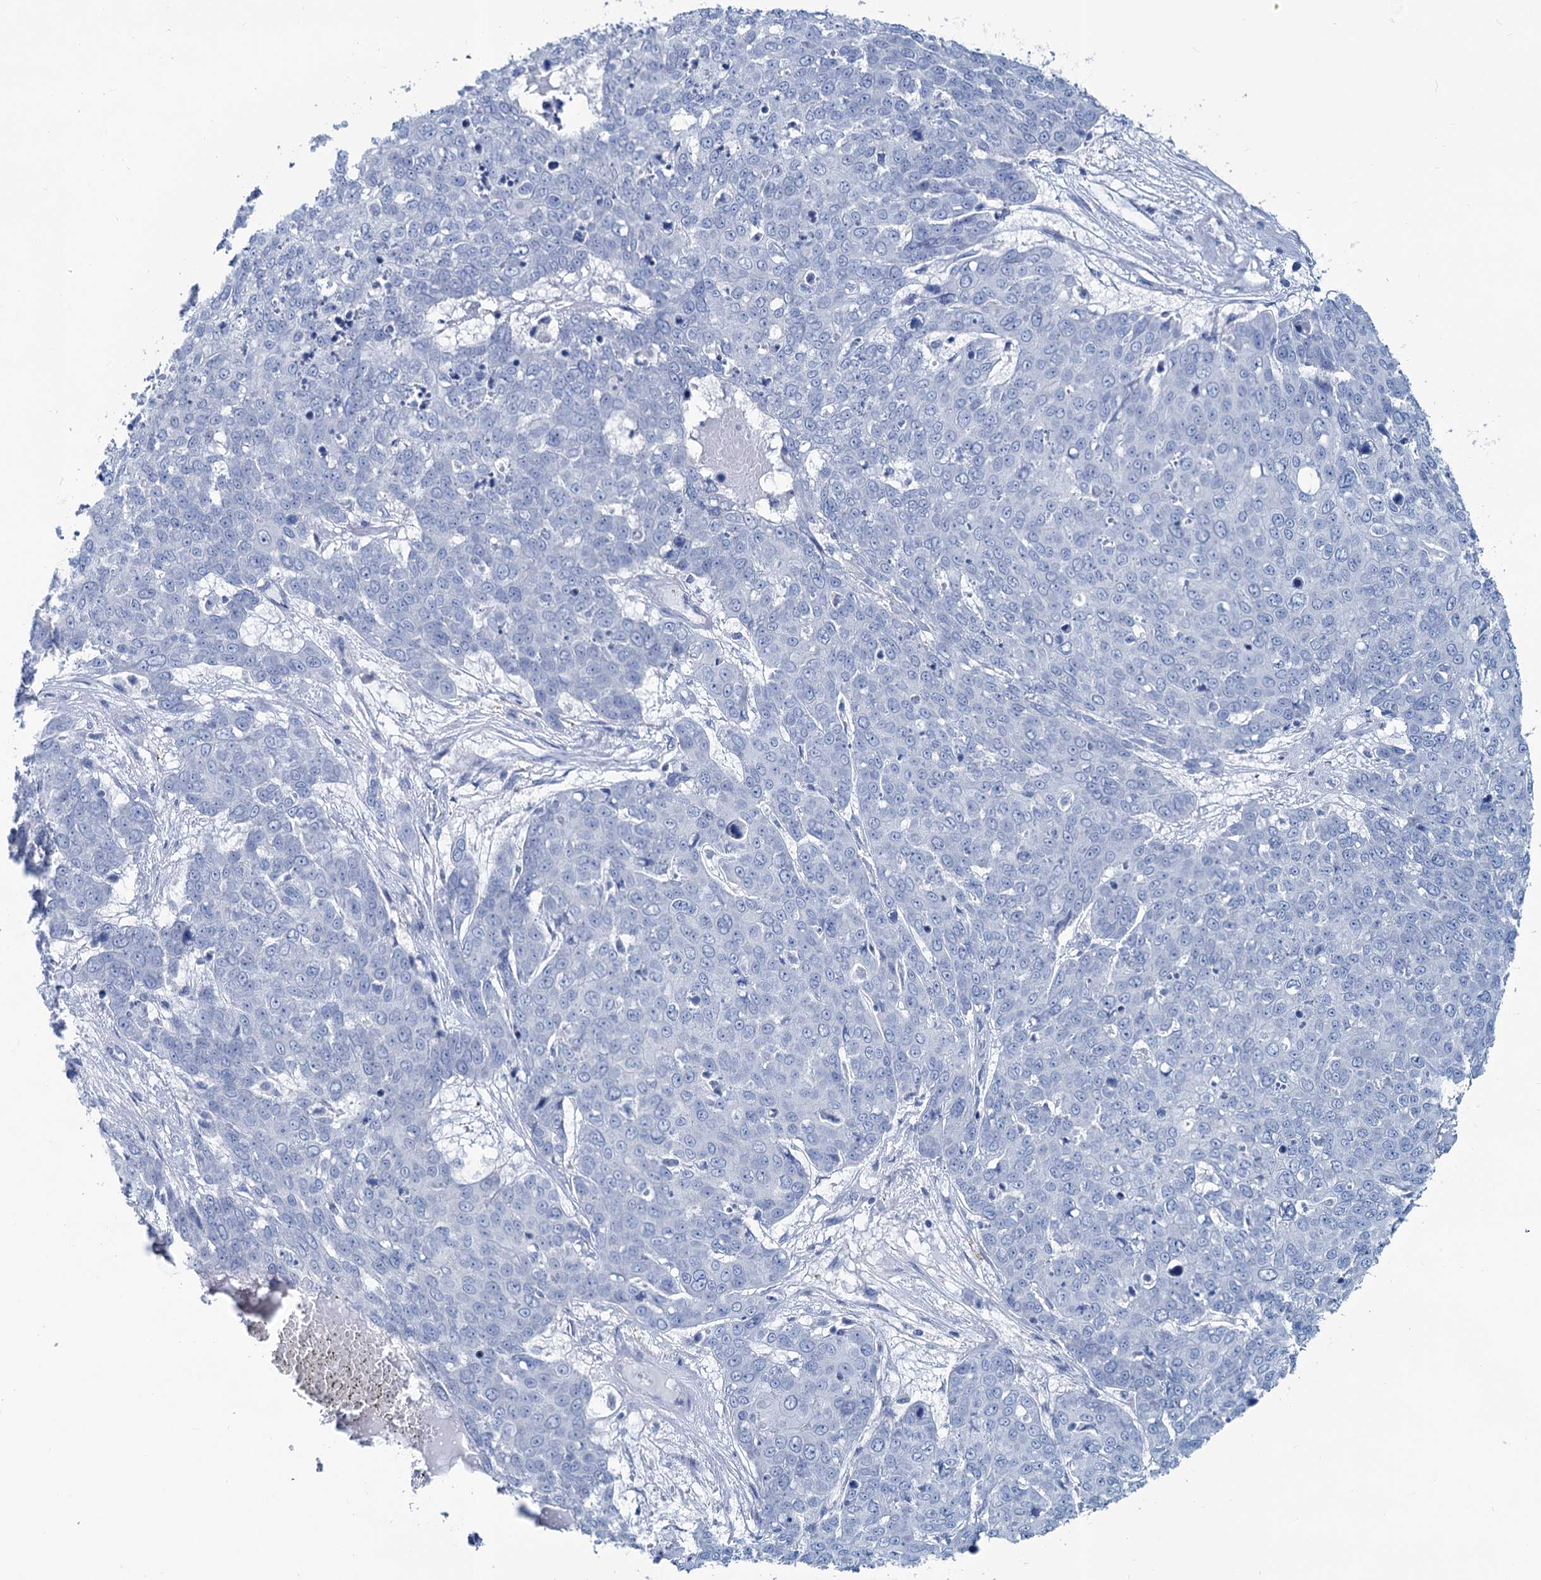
{"staining": {"intensity": "negative", "quantity": "none", "location": "none"}, "tissue": "skin cancer", "cell_type": "Tumor cells", "image_type": "cancer", "snomed": [{"axis": "morphology", "description": "Squamous cell carcinoma, NOS"}, {"axis": "topography", "description": "Skin"}], "caption": "IHC of skin cancer (squamous cell carcinoma) displays no expression in tumor cells. The staining was performed using DAB to visualize the protein expression in brown, while the nuclei were stained in blue with hematoxylin (Magnification: 20x).", "gene": "SLC1A3", "patient": {"sex": "male", "age": 71}}